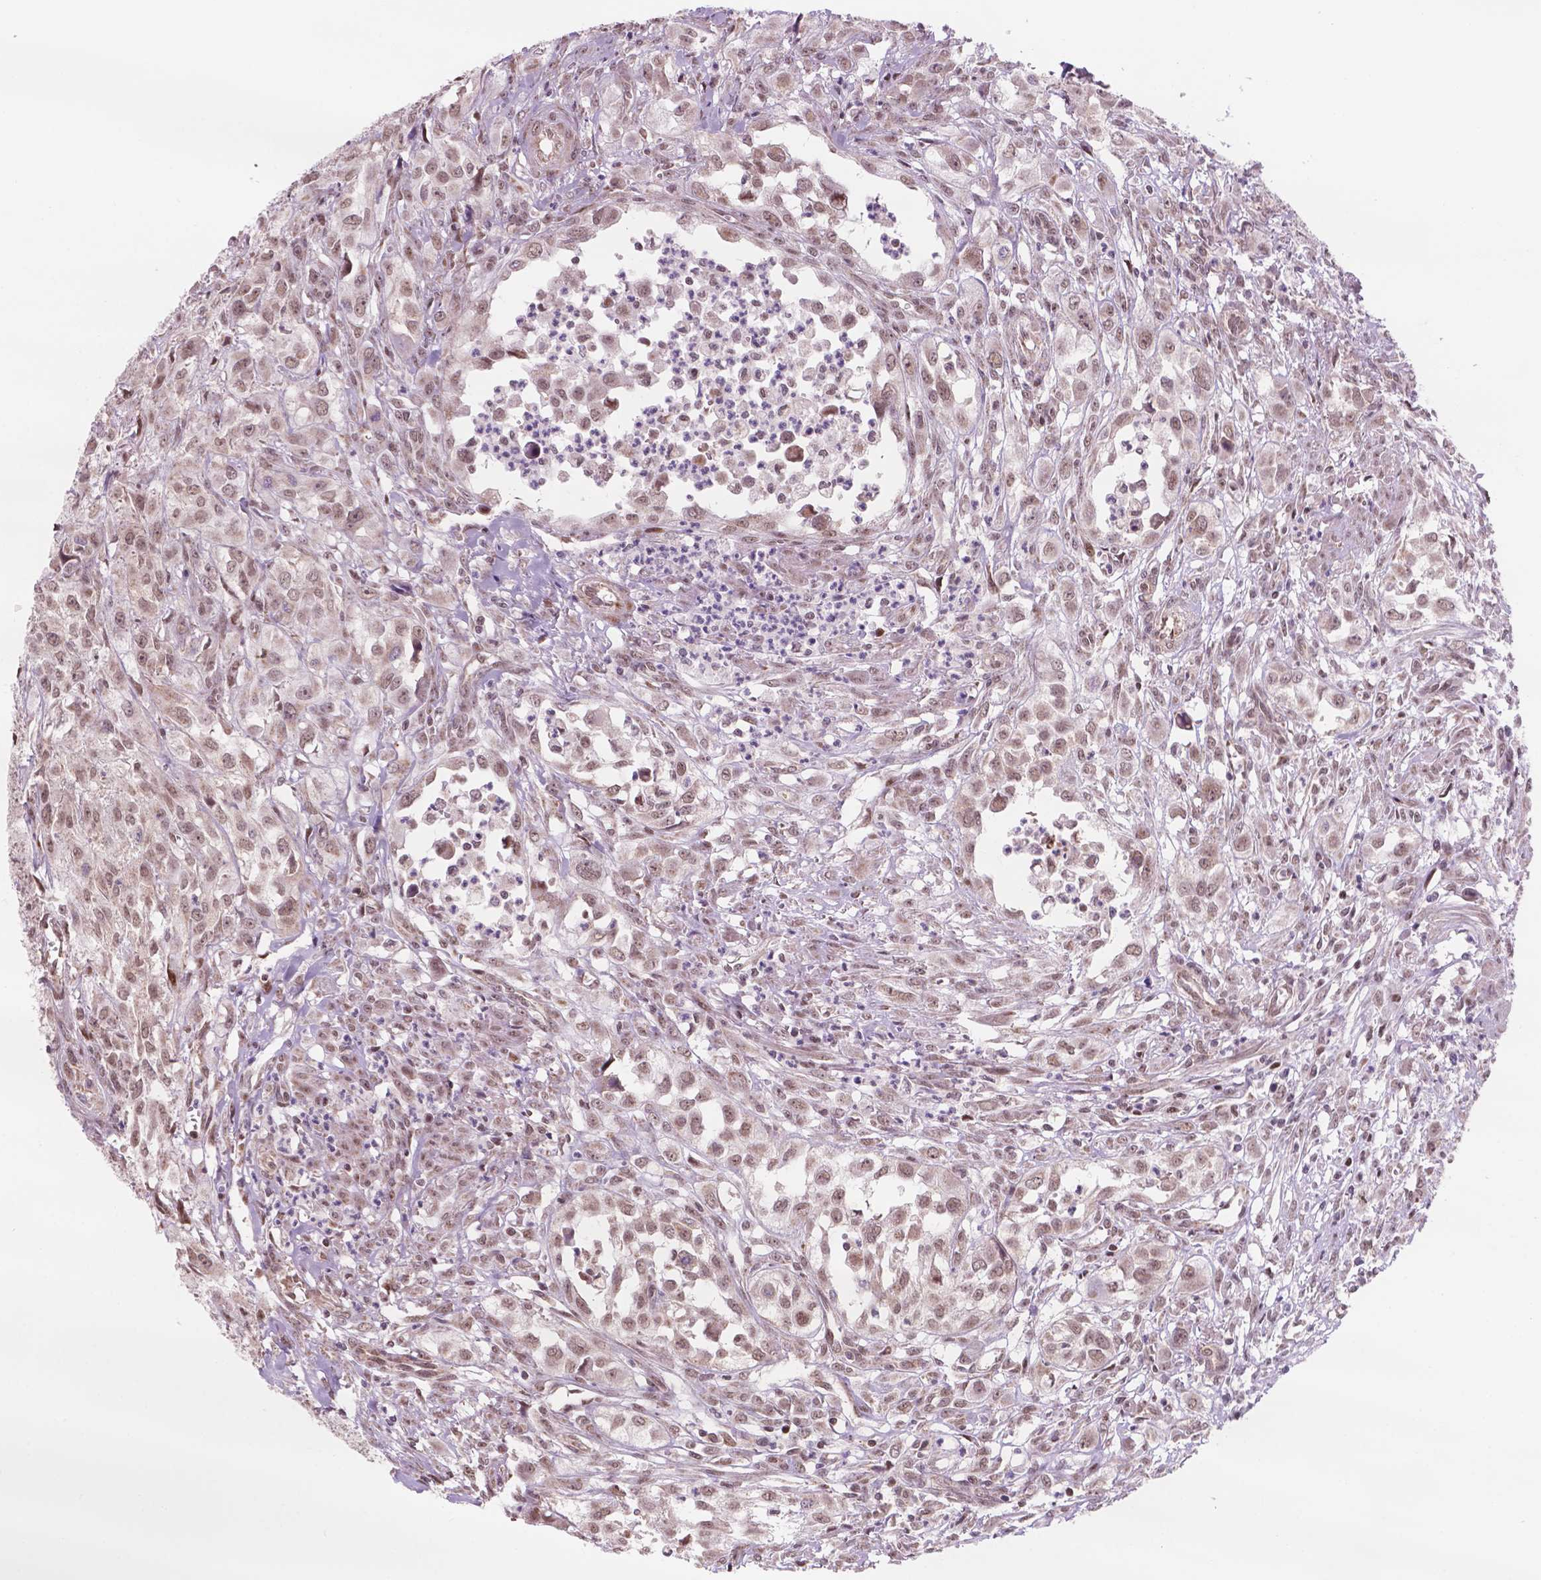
{"staining": {"intensity": "moderate", "quantity": ">75%", "location": "nuclear"}, "tissue": "urothelial cancer", "cell_type": "Tumor cells", "image_type": "cancer", "snomed": [{"axis": "morphology", "description": "Urothelial carcinoma, High grade"}, {"axis": "topography", "description": "Urinary bladder"}], "caption": "The immunohistochemical stain labels moderate nuclear staining in tumor cells of urothelial cancer tissue.", "gene": "NDUFA10", "patient": {"sex": "male", "age": 67}}